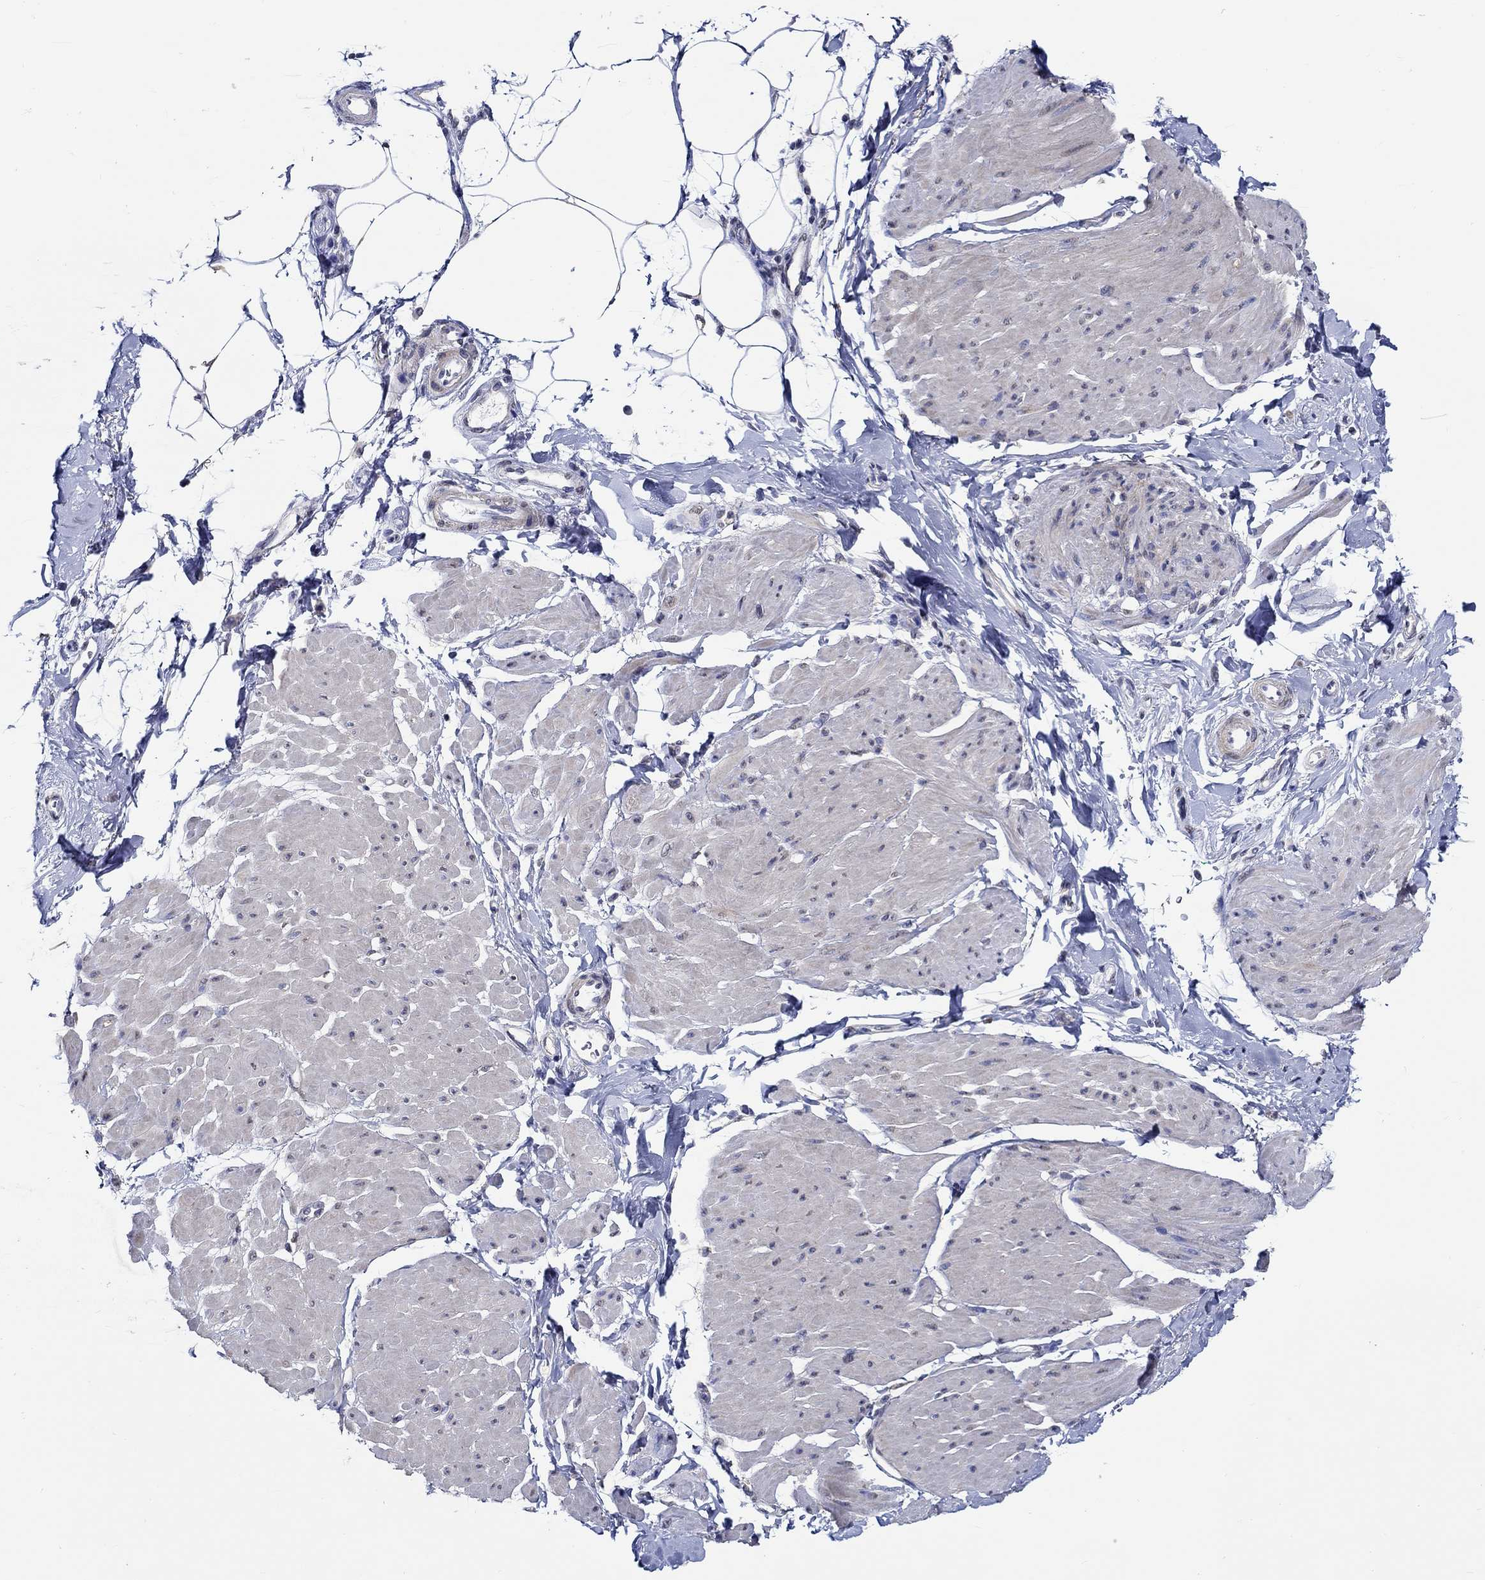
{"staining": {"intensity": "negative", "quantity": "none", "location": "none"}, "tissue": "smooth muscle", "cell_type": "Smooth muscle cells", "image_type": "normal", "snomed": [{"axis": "morphology", "description": "Normal tissue, NOS"}, {"axis": "topography", "description": "Adipose tissue"}, {"axis": "topography", "description": "Smooth muscle"}, {"axis": "topography", "description": "Peripheral nerve tissue"}], "caption": "The histopathology image shows no staining of smooth muscle cells in benign smooth muscle. (Stains: DAB IHC with hematoxylin counter stain, Microscopy: brightfield microscopy at high magnification).", "gene": "PDE1B", "patient": {"sex": "male", "age": 83}}